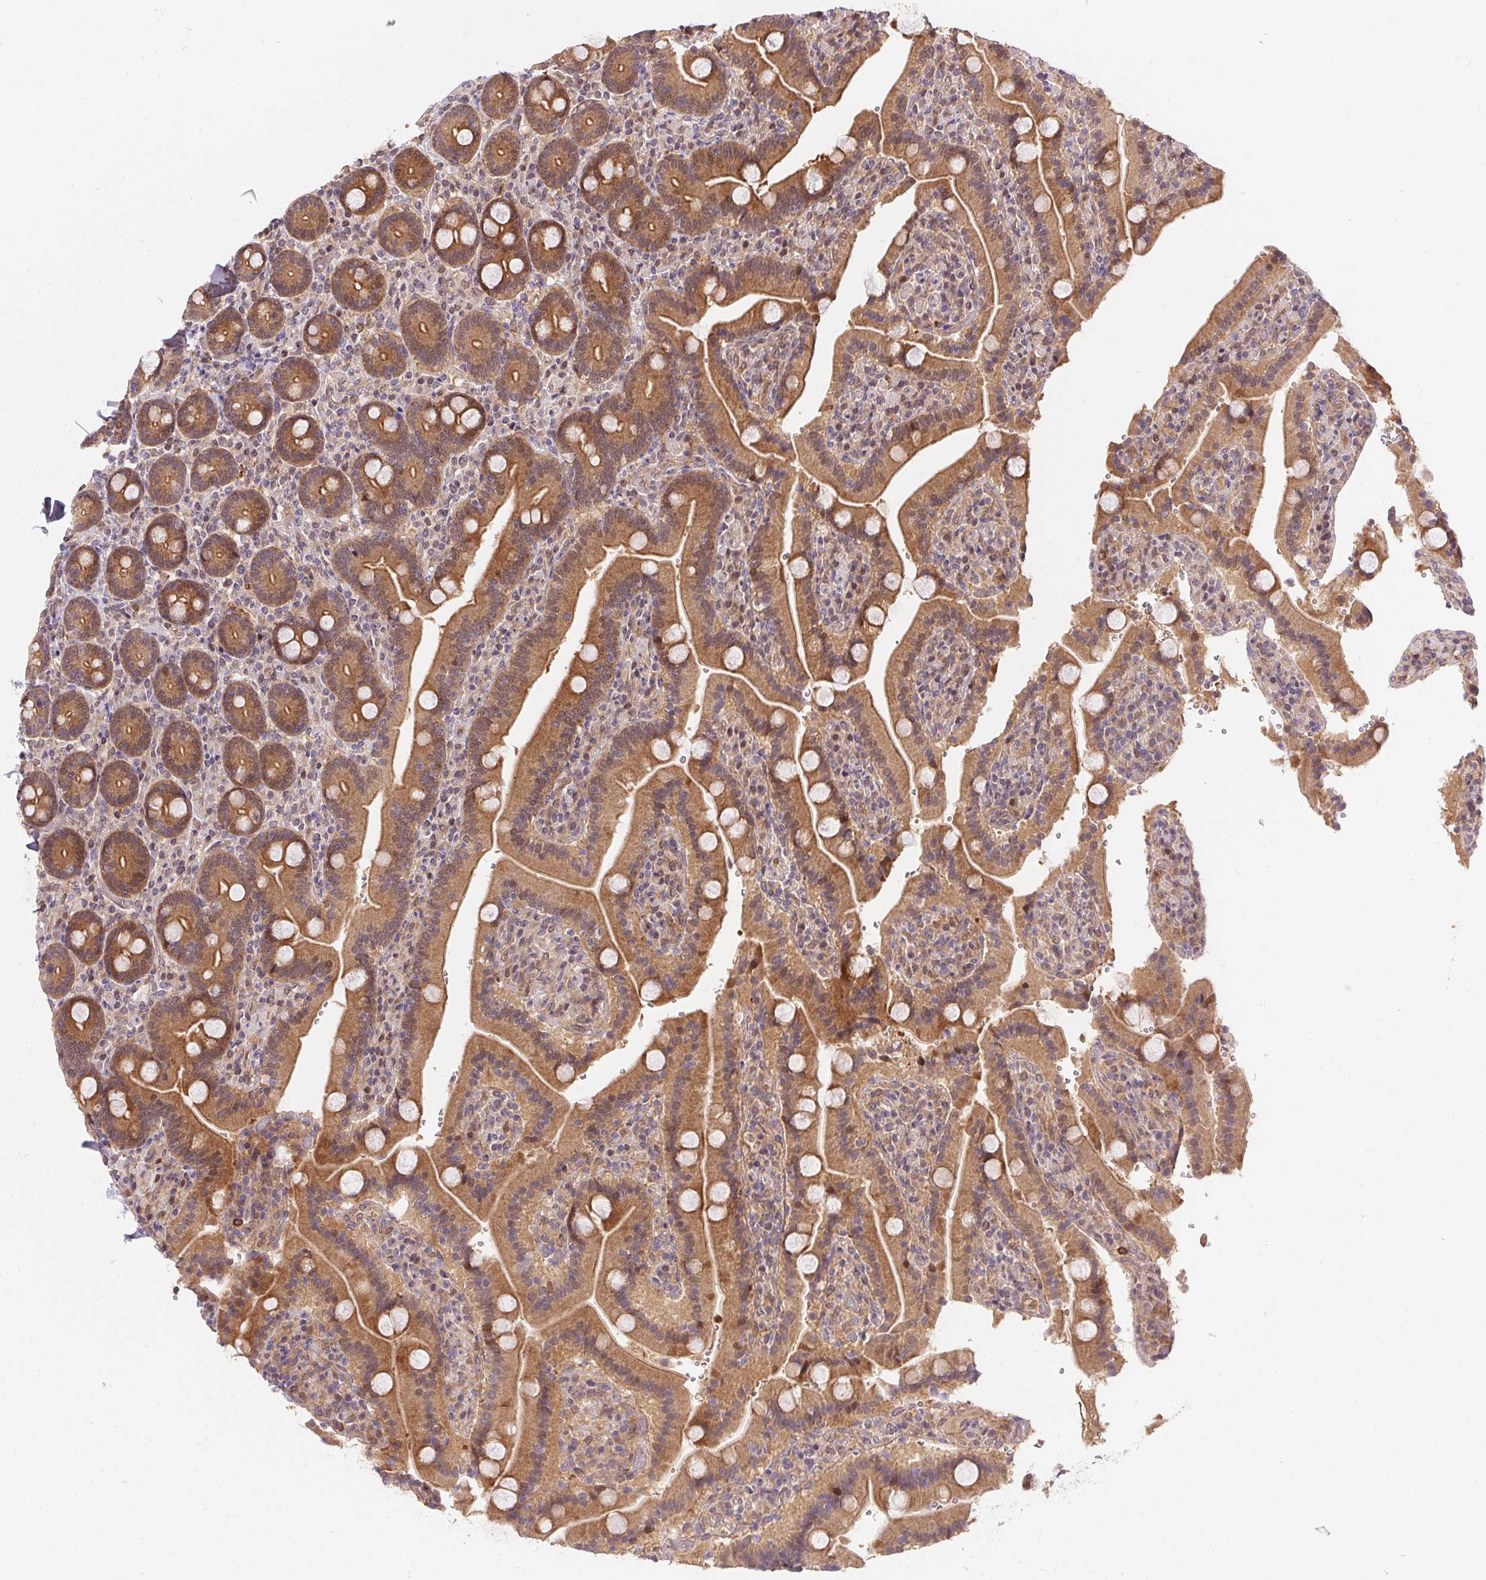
{"staining": {"intensity": "strong", "quantity": ">75%", "location": "cytoplasmic/membranous"}, "tissue": "duodenum", "cell_type": "Glandular cells", "image_type": "normal", "snomed": [{"axis": "morphology", "description": "Normal tissue, NOS"}, {"axis": "topography", "description": "Duodenum"}], "caption": "Immunohistochemistry of normal duodenum reveals high levels of strong cytoplasmic/membranous expression in approximately >75% of glandular cells.", "gene": "NUDT16", "patient": {"sex": "female", "age": 62}}